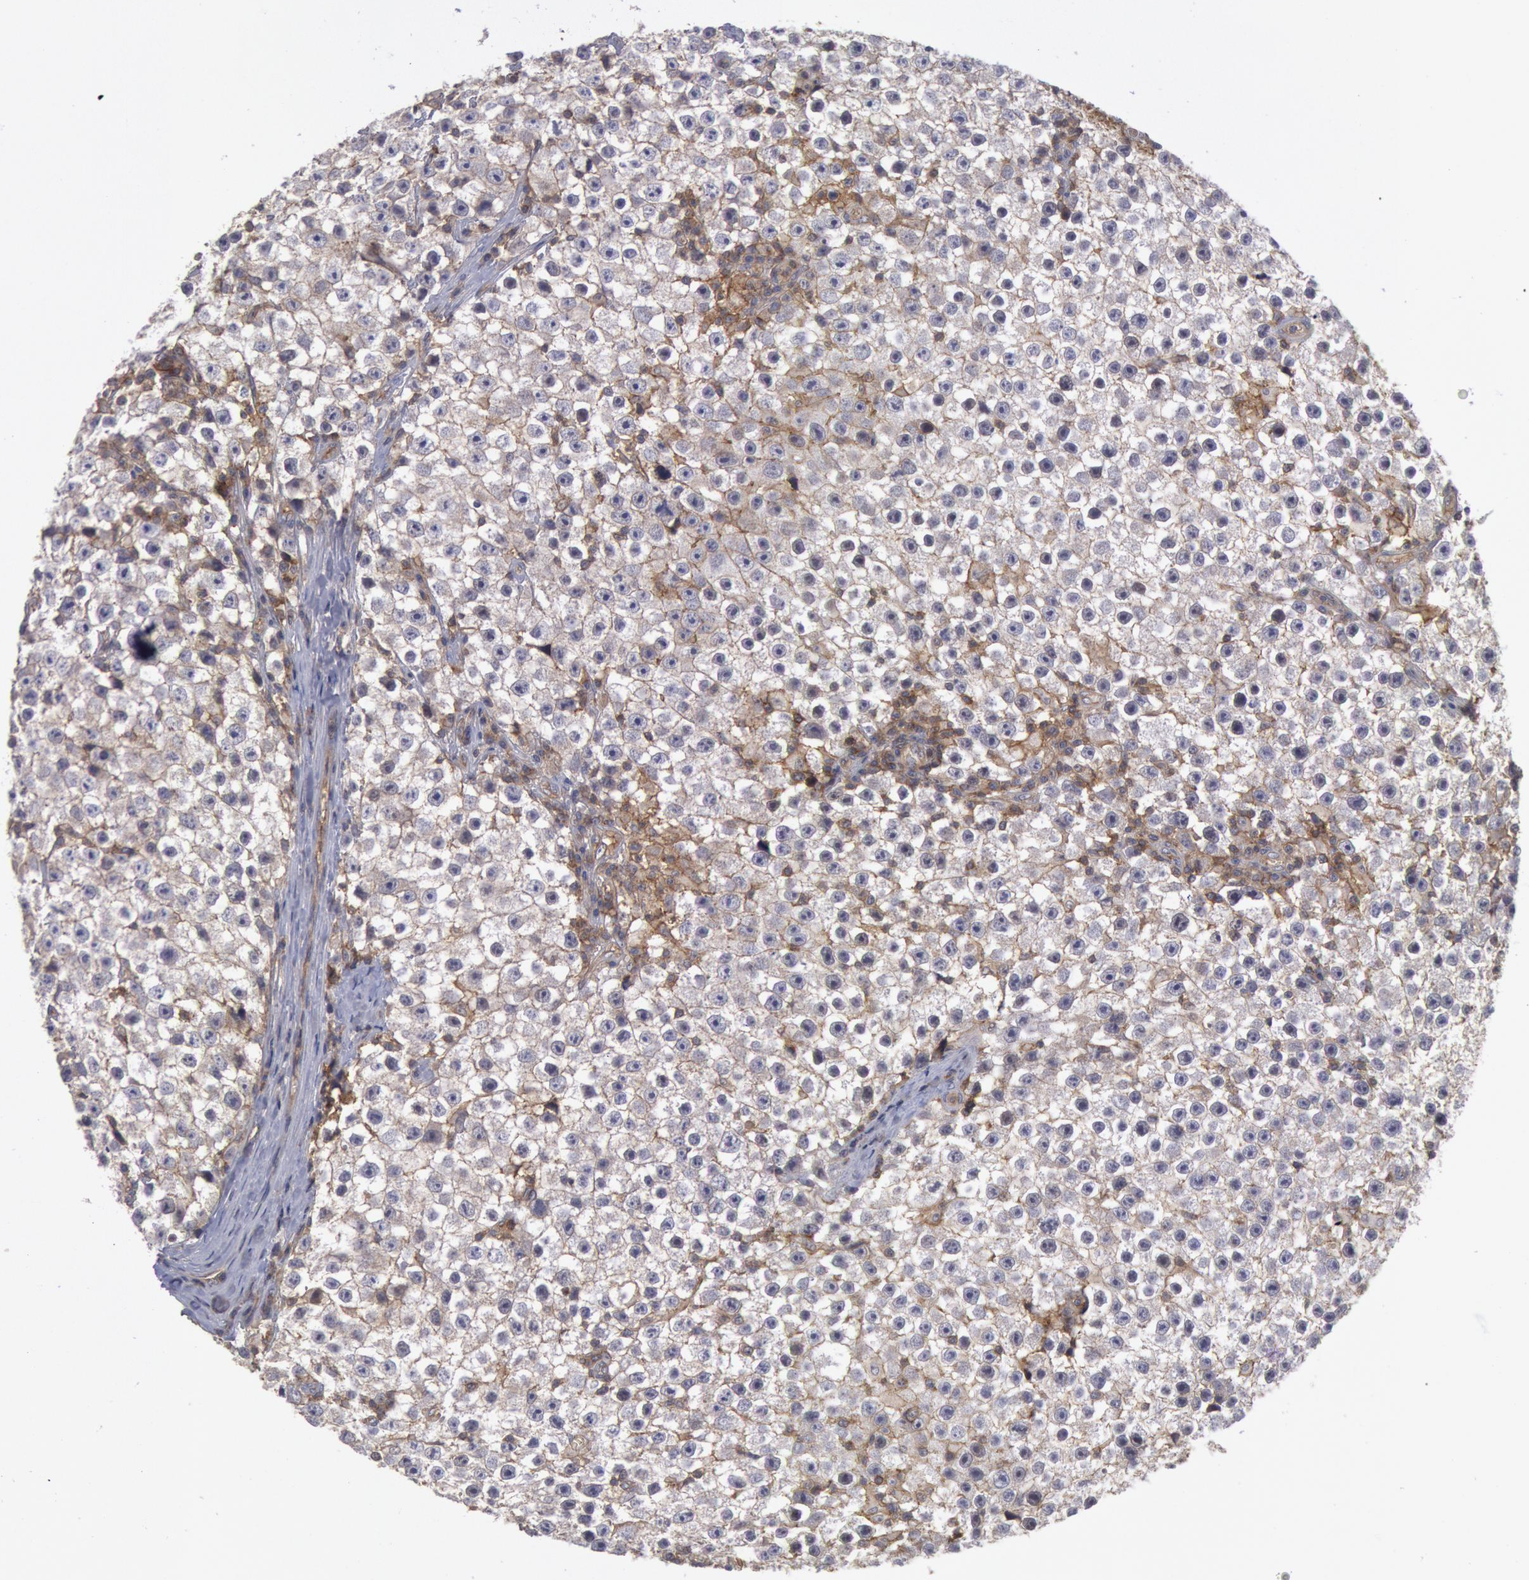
{"staining": {"intensity": "weak", "quantity": "<25%", "location": "cytoplasmic/membranous"}, "tissue": "testis cancer", "cell_type": "Tumor cells", "image_type": "cancer", "snomed": [{"axis": "morphology", "description": "Seminoma, NOS"}, {"axis": "topography", "description": "Testis"}], "caption": "An IHC image of testis seminoma is shown. There is no staining in tumor cells of testis seminoma.", "gene": "STX4", "patient": {"sex": "male", "age": 35}}